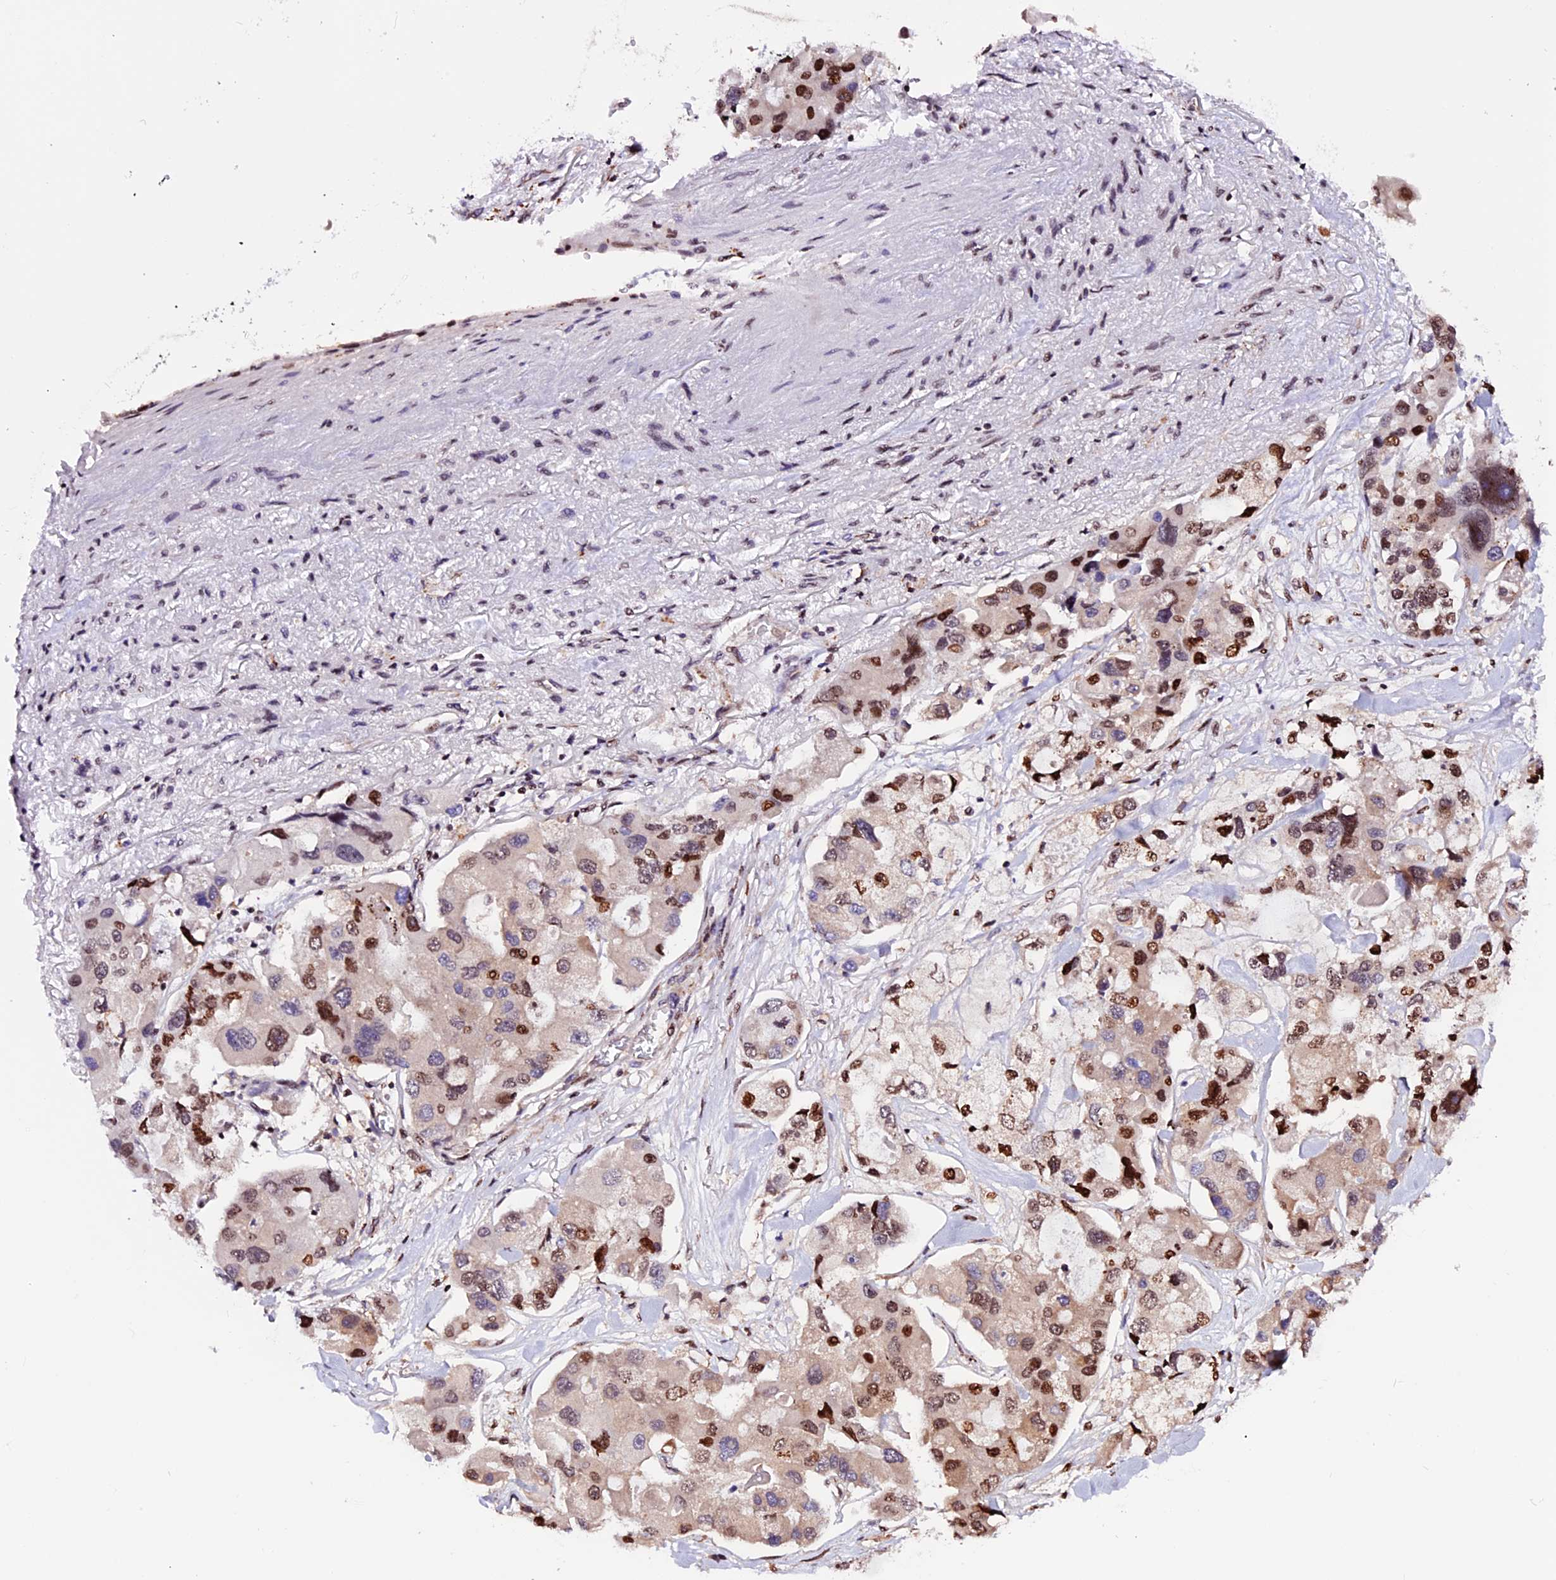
{"staining": {"intensity": "moderate", "quantity": "25%-75%", "location": "nuclear"}, "tissue": "lung cancer", "cell_type": "Tumor cells", "image_type": "cancer", "snomed": [{"axis": "morphology", "description": "Adenocarcinoma, NOS"}, {"axis": "topography", "description": "Lung"}], "caption": "Tumor cells exhibit moderate nuclear expression in about 25%-75% of cells in lung cancer. The staining is performed using DAB brown chromogen to label protein expression. The nuclei are counter-stained blue using hematoxylin.", "gene": "RINL", "patient": {"sex": "female", "age": 54}}